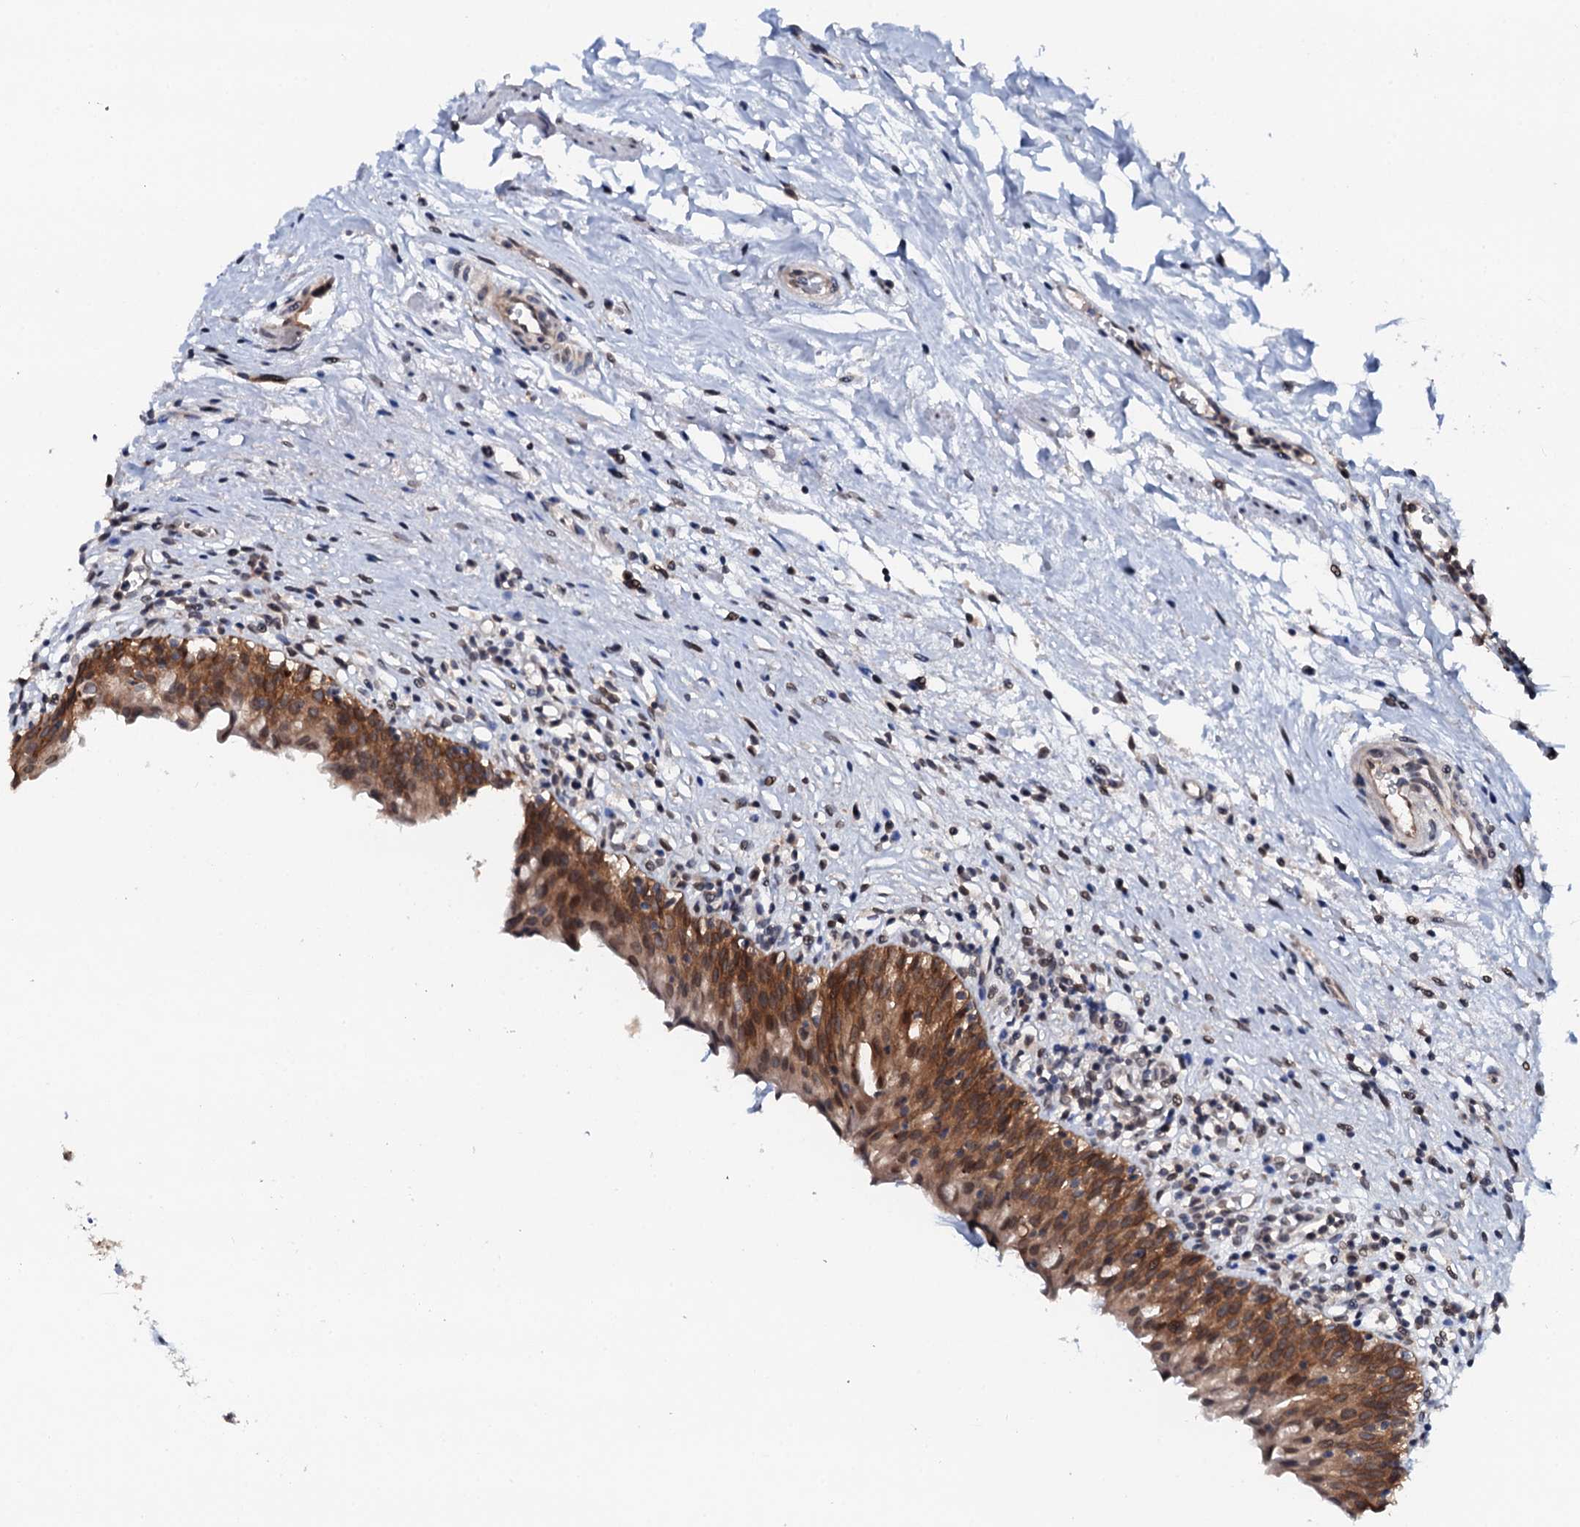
{"staining": {"intensity": "strong", "quantity": ">75%", "location": "cytoplasmic/membranous,nuclear"}, "tissue": "urinary bladder", "cell_type": "Urothelial cells", "image_type": "normal", "snomed": [{"axis": "morphology", "description": "Normal tissue, NOS"}, {"axis": "morphology", "description": "Inflammation, NOS"}, {"axis": "topography", "description": "Urinary bladder"}], "caption": "Urinary bladder was stained to show a protein in brown. There is high levels of strong cytoplasmic/membranous,nuclear staining in approximately >75% of urothelial cells. The staining was performed using DAB (3,3'-diaminobenzidine) to visualize the protein expression in brown, while the nuclei were stained in blue with hematoxylin (Magnification: 20x).", "gene": "SNTA1", "patient": {"sex": "male", "age": 63}}